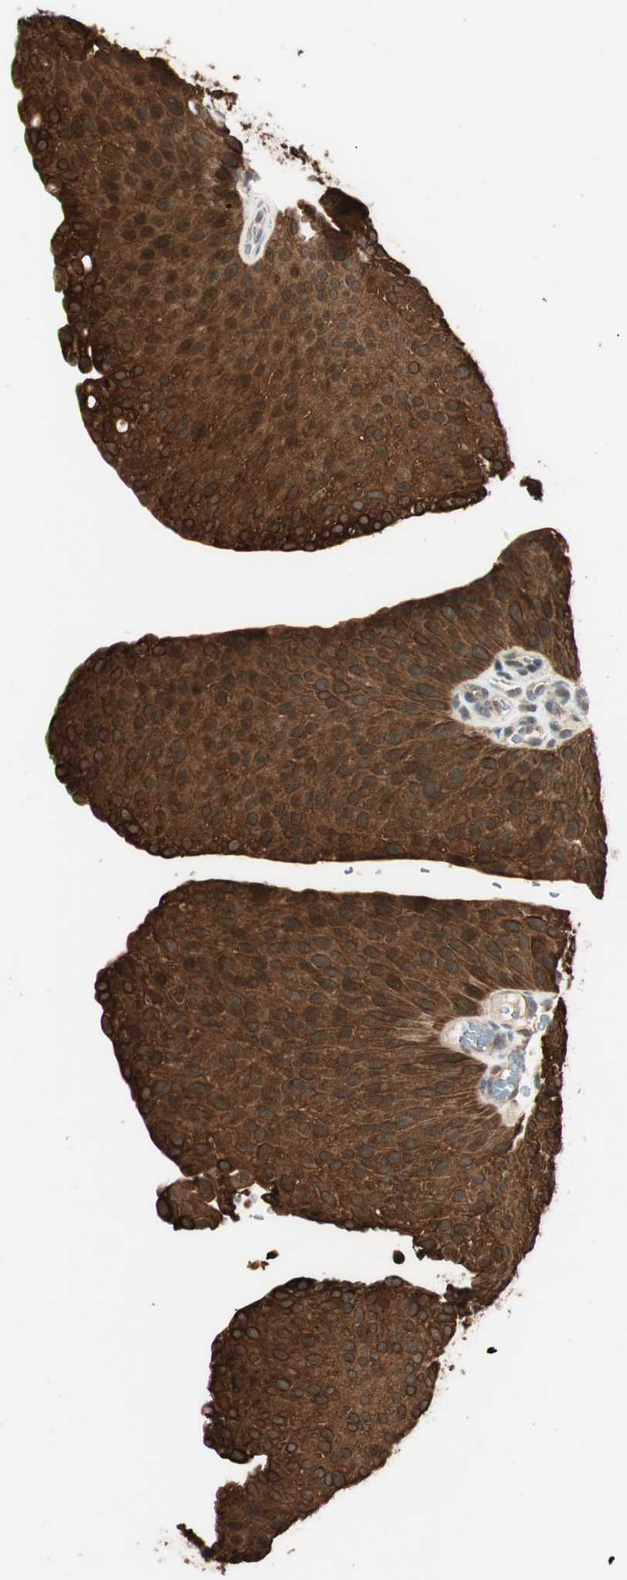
{"staining": {"intensity": "strong", "quantity": ">75%", "location": "cytoplasmic/membranous"}, "tissue": "urothelial cancer", "cell_type": "Tumor cells", "image_type": "cancer", "snomed": [{"axis": "morphology", "description": "Urothelial carcinoma, Low grade"}, {"axis": "topography", "description": "Smooth muscle"}, {"axis": "topography", "description": "Urinary bladder"}], "caption": "About >75% of tumor cells in urothelial cancer show strong cytoplasmic/membranous protein positivity as visualized by brown immunohistochemical staining.", "gene": "TRIM21", "patient": {"sex": "male", "age": 60}}